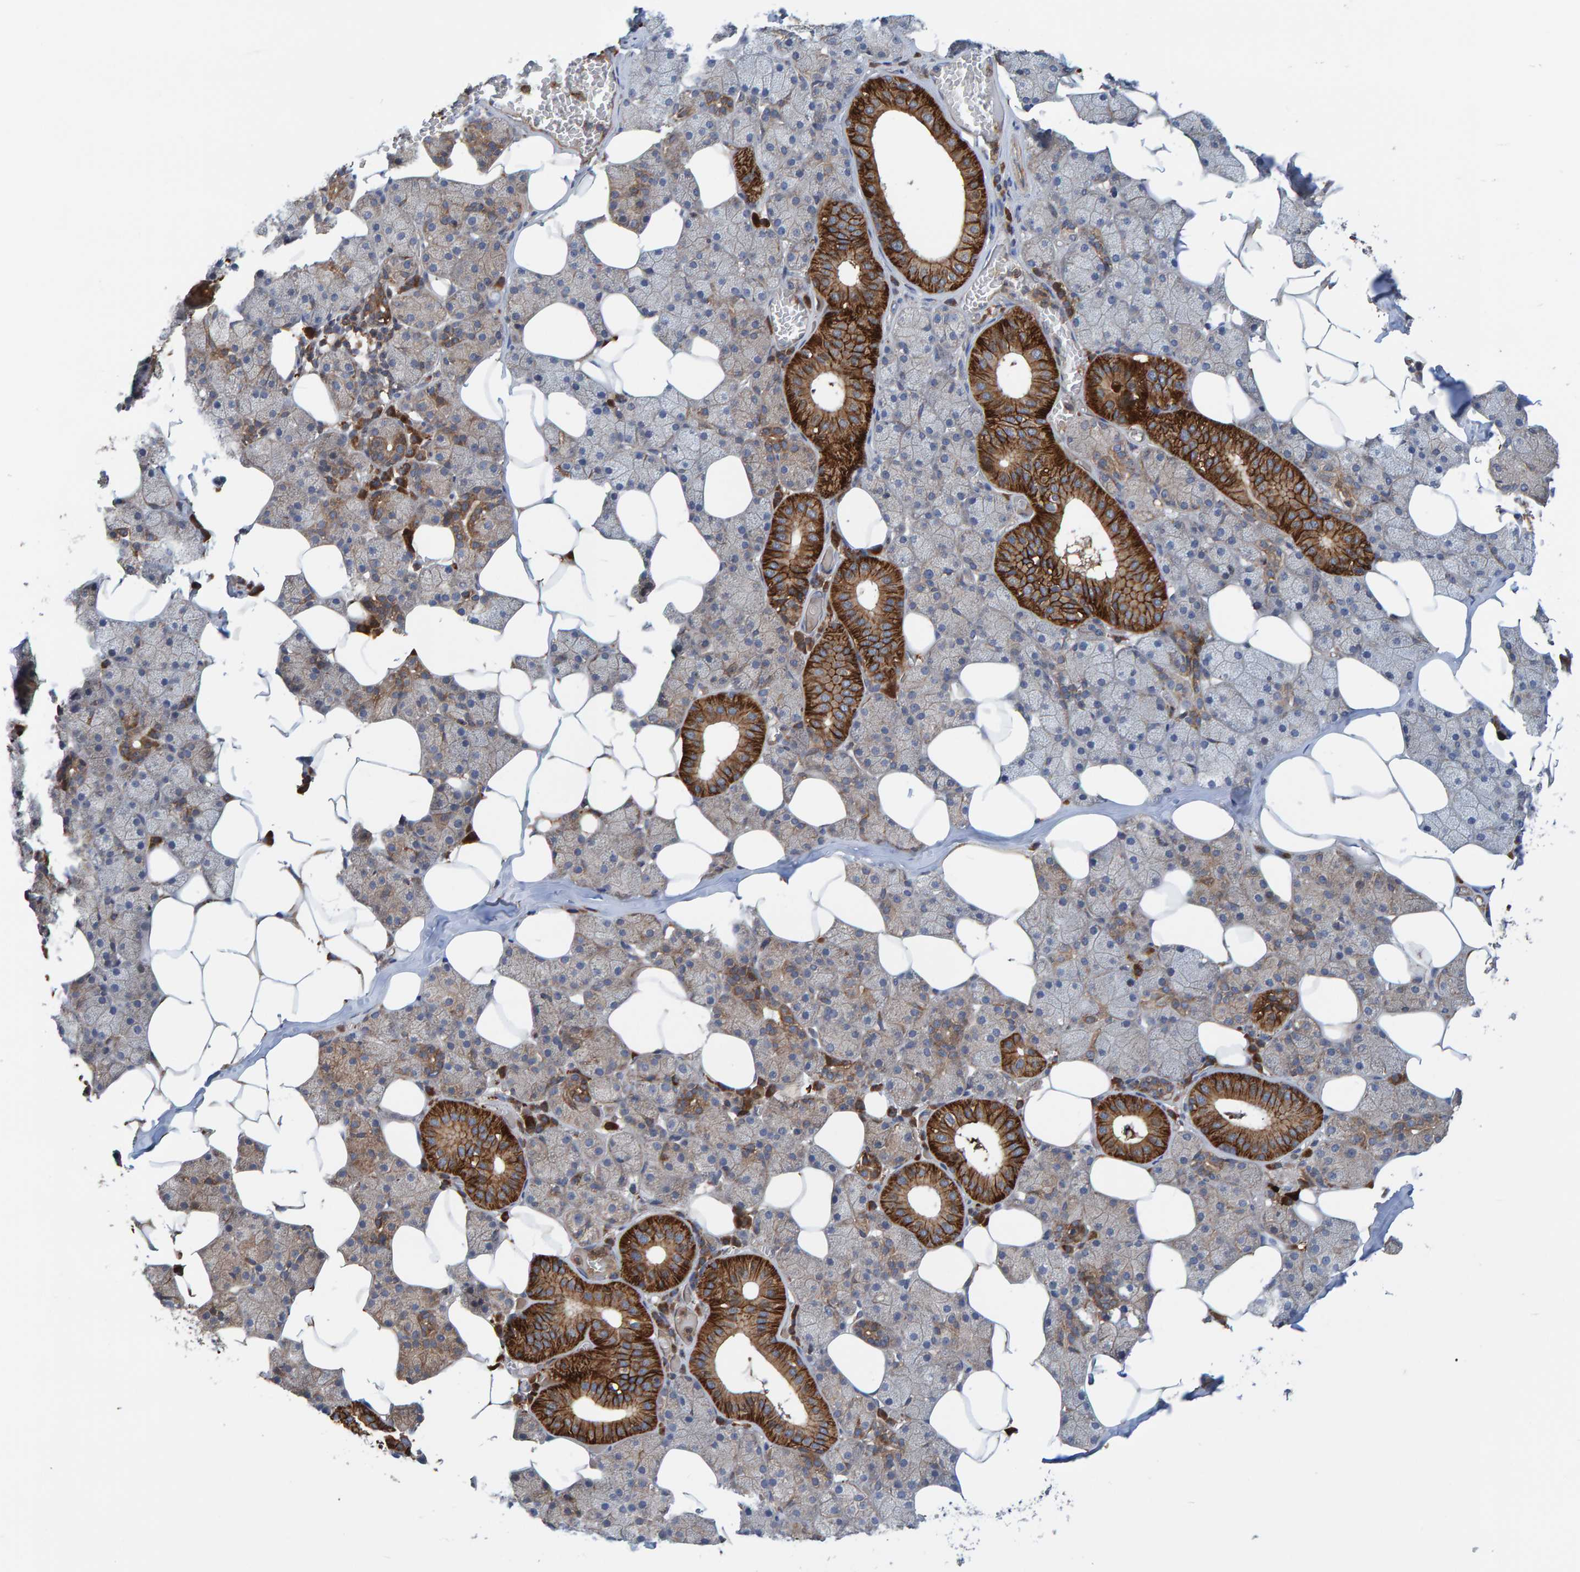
{"staining": {"intensity": "strong", "quantity": "<25%", "location": "cytoplasmic/membranous"}, "tissue": "salivary gland", "cell_type": "Glandular cells", "image_type": "normal", "snomed": [{"axis": "morphology", "description": "Normal tissue, NOS"}, {"axis": "topography", "description": "Salivary gland"}], "caption": "Protein expression by immunohistochemistry (IHC) displays strong cytoplasmic/membranous staining in about <25% of glandular cells in normal salivary gland.", "gene": "KIAA0753", "patient": {"sex": "female", "age": 33}}